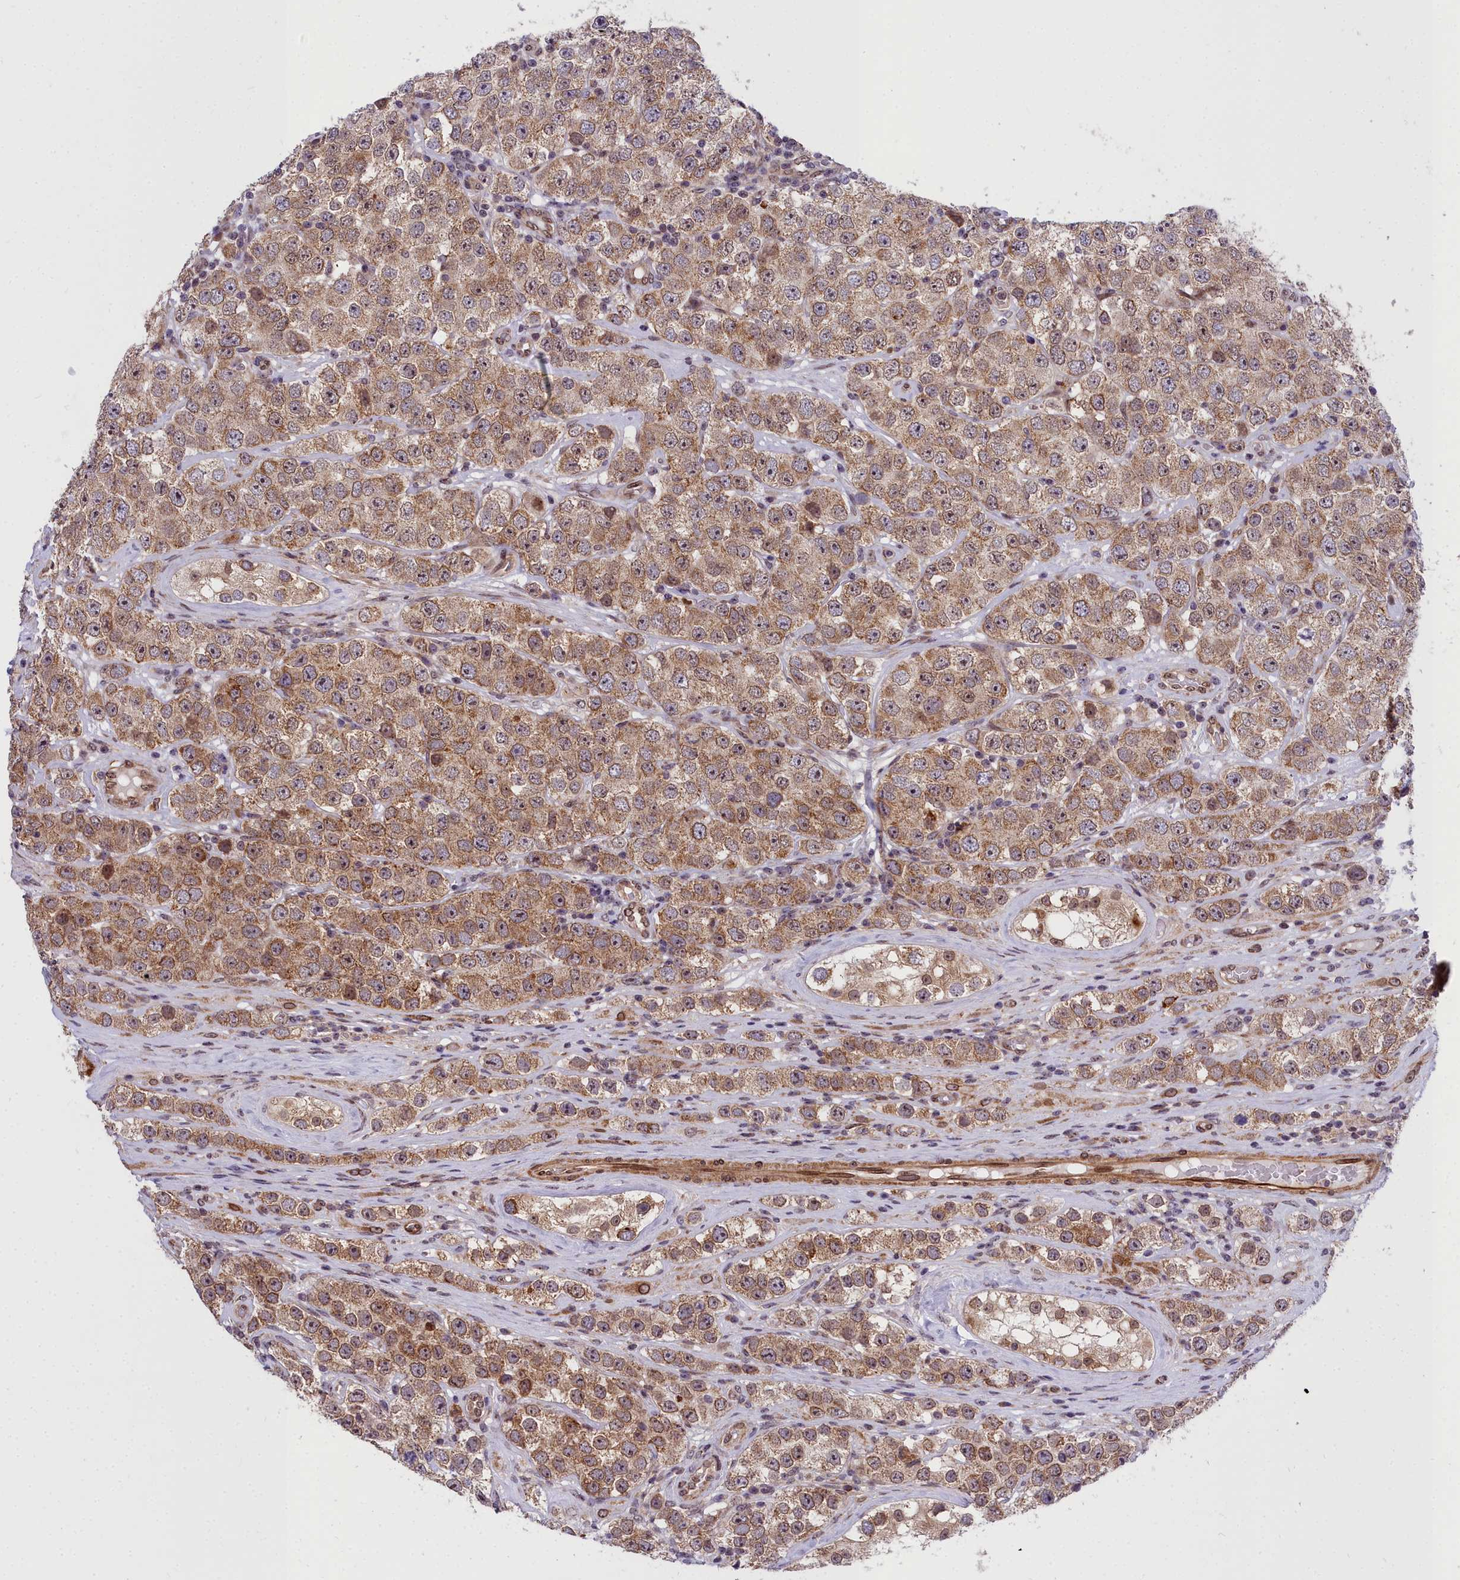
{"staining": {"intensity": "moderate", "quantity": ">75%", "location": "cytoplasmic/membranous,nuclear"}, "tissue": "testis cancer", "cell_type": "Tumor cells", "image_type": "cancer", "snomed": [{"axis": "morphology", "description": "Seminoma, NOS"}, {"axis": "topography", "description": "Testis"}], "caption": "Immunohistochemical staining of human testis cancer (seminoma) reveals medium levels of moderate cytoplasmic/membranous and nuclear expression in approximately >75% of tumor cells. (DAB (3,3'-diaminobenzidine) = brown stain, brightfield microscopy at high magnification).", "gene": "ABCB8", "patient": {"sex": "male", "age": 28}}